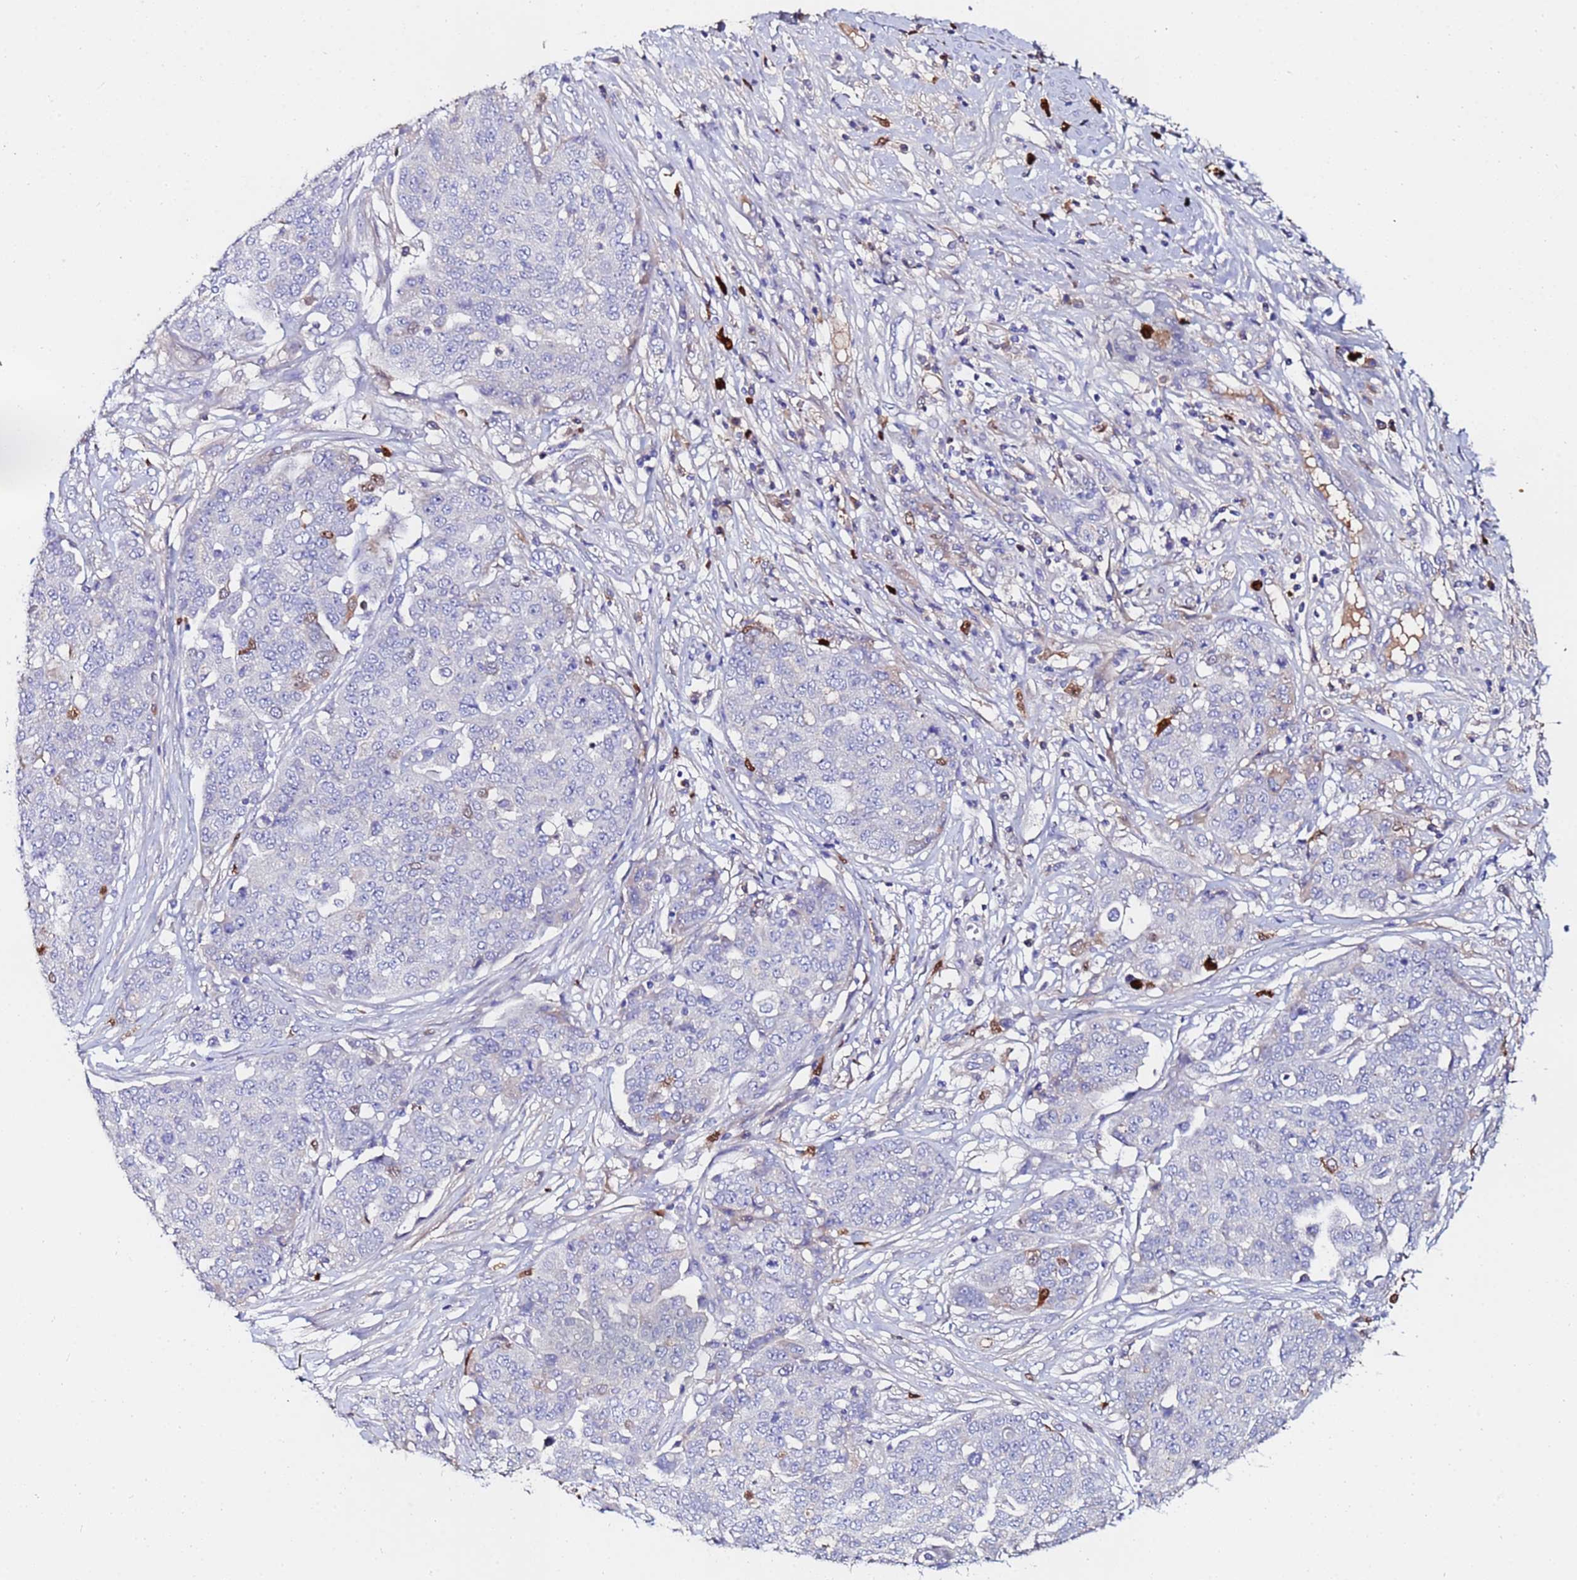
{"staining": {"intensity": "negative", "quantity": "none", "location": "none"}, "tissue": "ovarian cancer", "cell_type": "Tumor cells", "image_type": "cancer", "snomed": [{"axis": "morphology", "description": "Cystadenocarcinoma, serous, NOS"}, {"axis": "topography", "description": "Soft tissue"}, {"axis": "topography", "description": "Ovary"}], "caption": "Photomicrograph shows no protein expression in tumor cells of serous cystadenocarcinoma (ovarian) tissue.", "gene": "TUBAL3", "patient": {"sex": "female", "age": 57}}